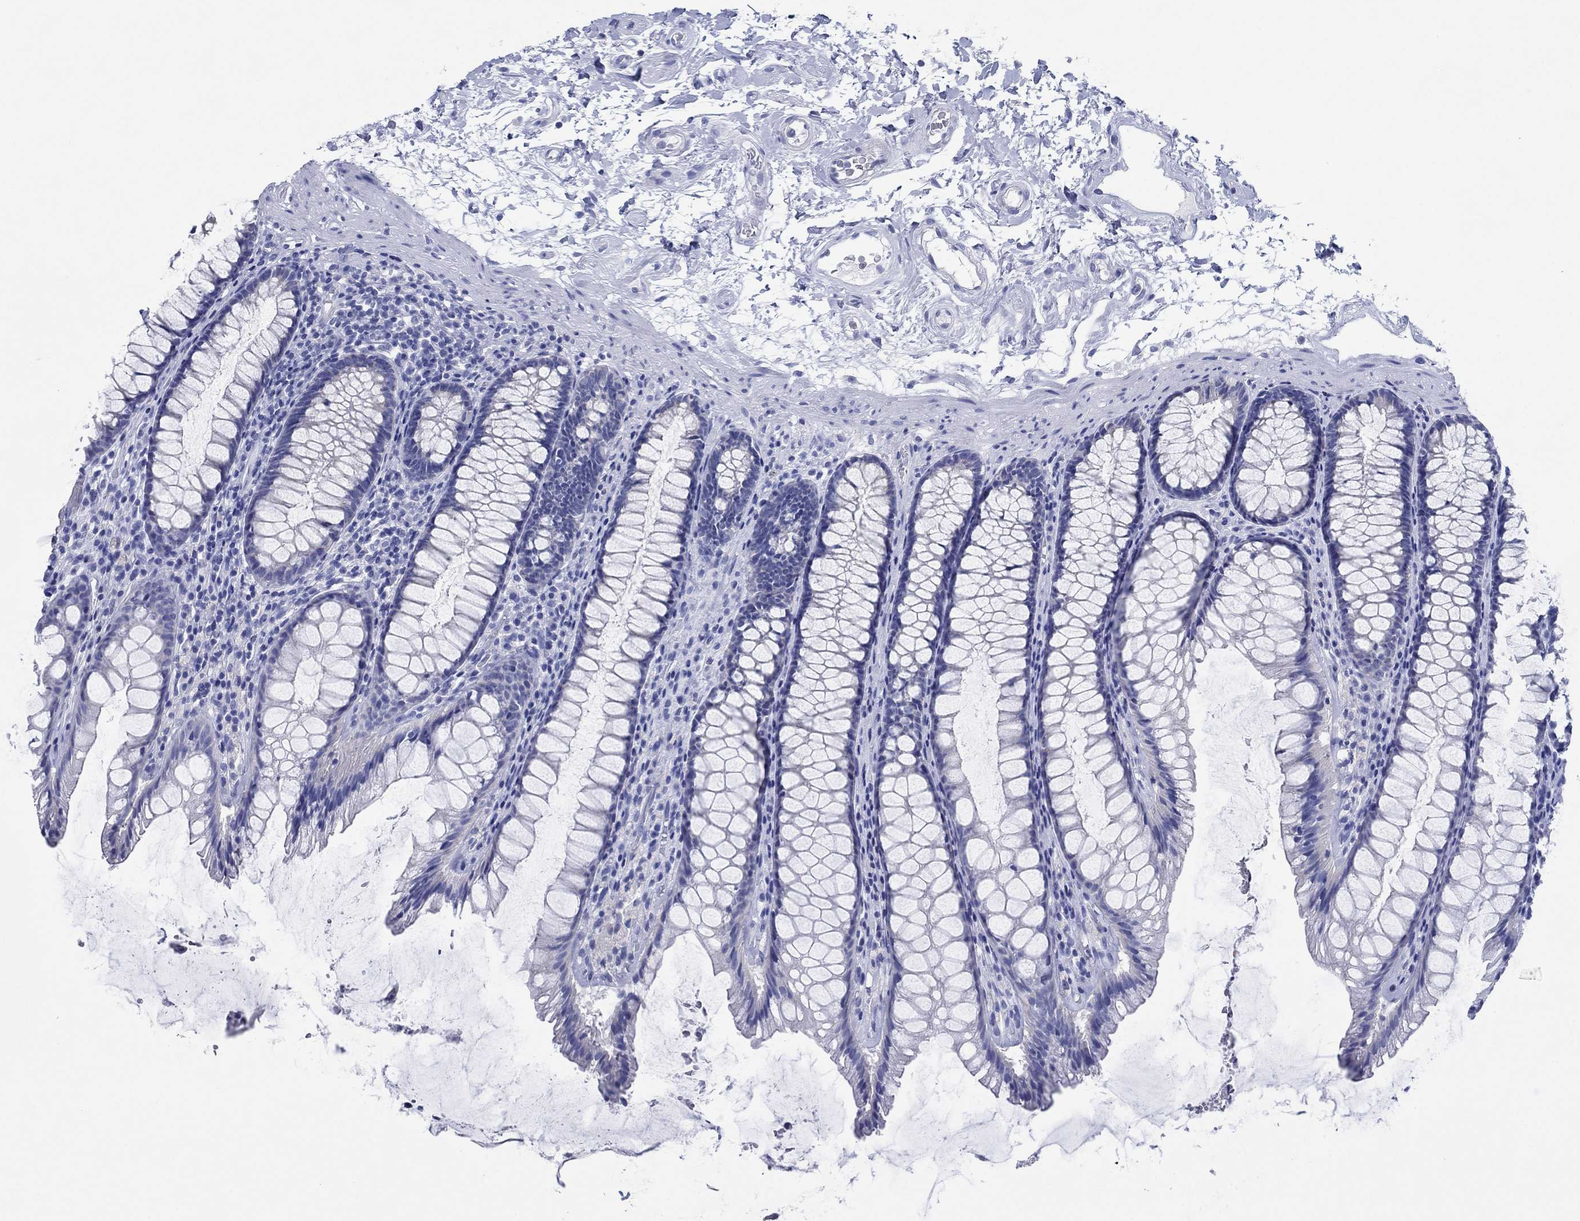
{"staining": {"intensity": "negative", "quantity": "none", "location": "none"}, "tissue": "rectum", "cell_type": "Glandular cells", "image_type": "normal", "snomed": [{"axis": "morphology", "description": "Normal tissue, NOS"}, {"axis": "topography", "description": "Rectum"}], "caption": "Immunohistochemical staining of unremarkable rectum exhibits no significant expression in glandular cells. (IHC, brightfield microscopy, high magnification).", "gene": "HCRT", "patient": {"sex": "male", "age": 72}}